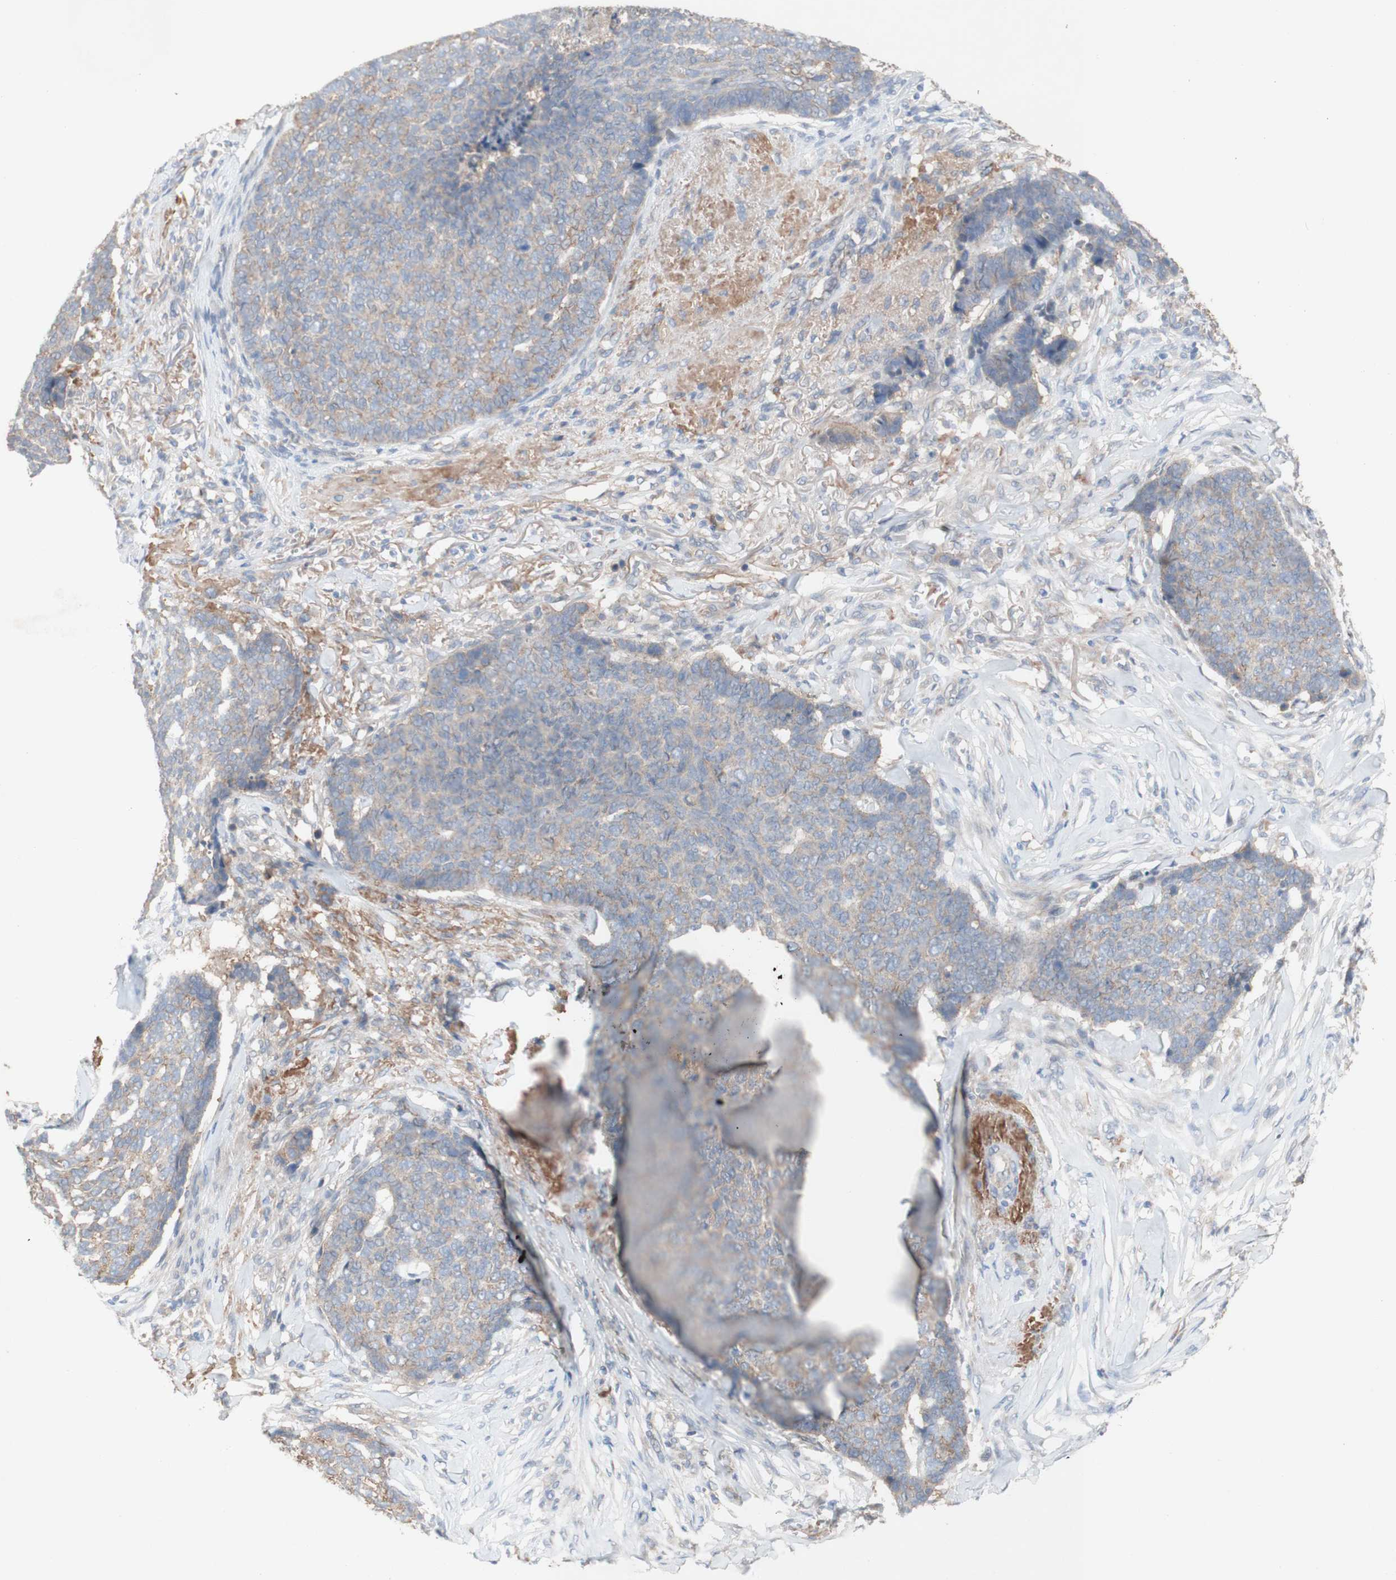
{"staining": {"intensity": "moderate", "quantity": ">75%", "location": "cytoplasmic/membranous"}, "tissue": "skin cancer", "cell_type": "Tumor cells", "image_type": "cancer", "snomed": [{"axis": "morphology", "description": "Basal cell carcinoma"}, {"axis": "topography", "description": "Skin"}], "caption": "Immunohistochemistry (IHC) photomicrograph of human skin cancer stained for a protein (brown), which exhibits medium levels of moderate cytoplasmic/membranous expression in about >75% of tumor cells.", "gene": "PDGFB", "patient": {"sex": "male", "age": 84}}